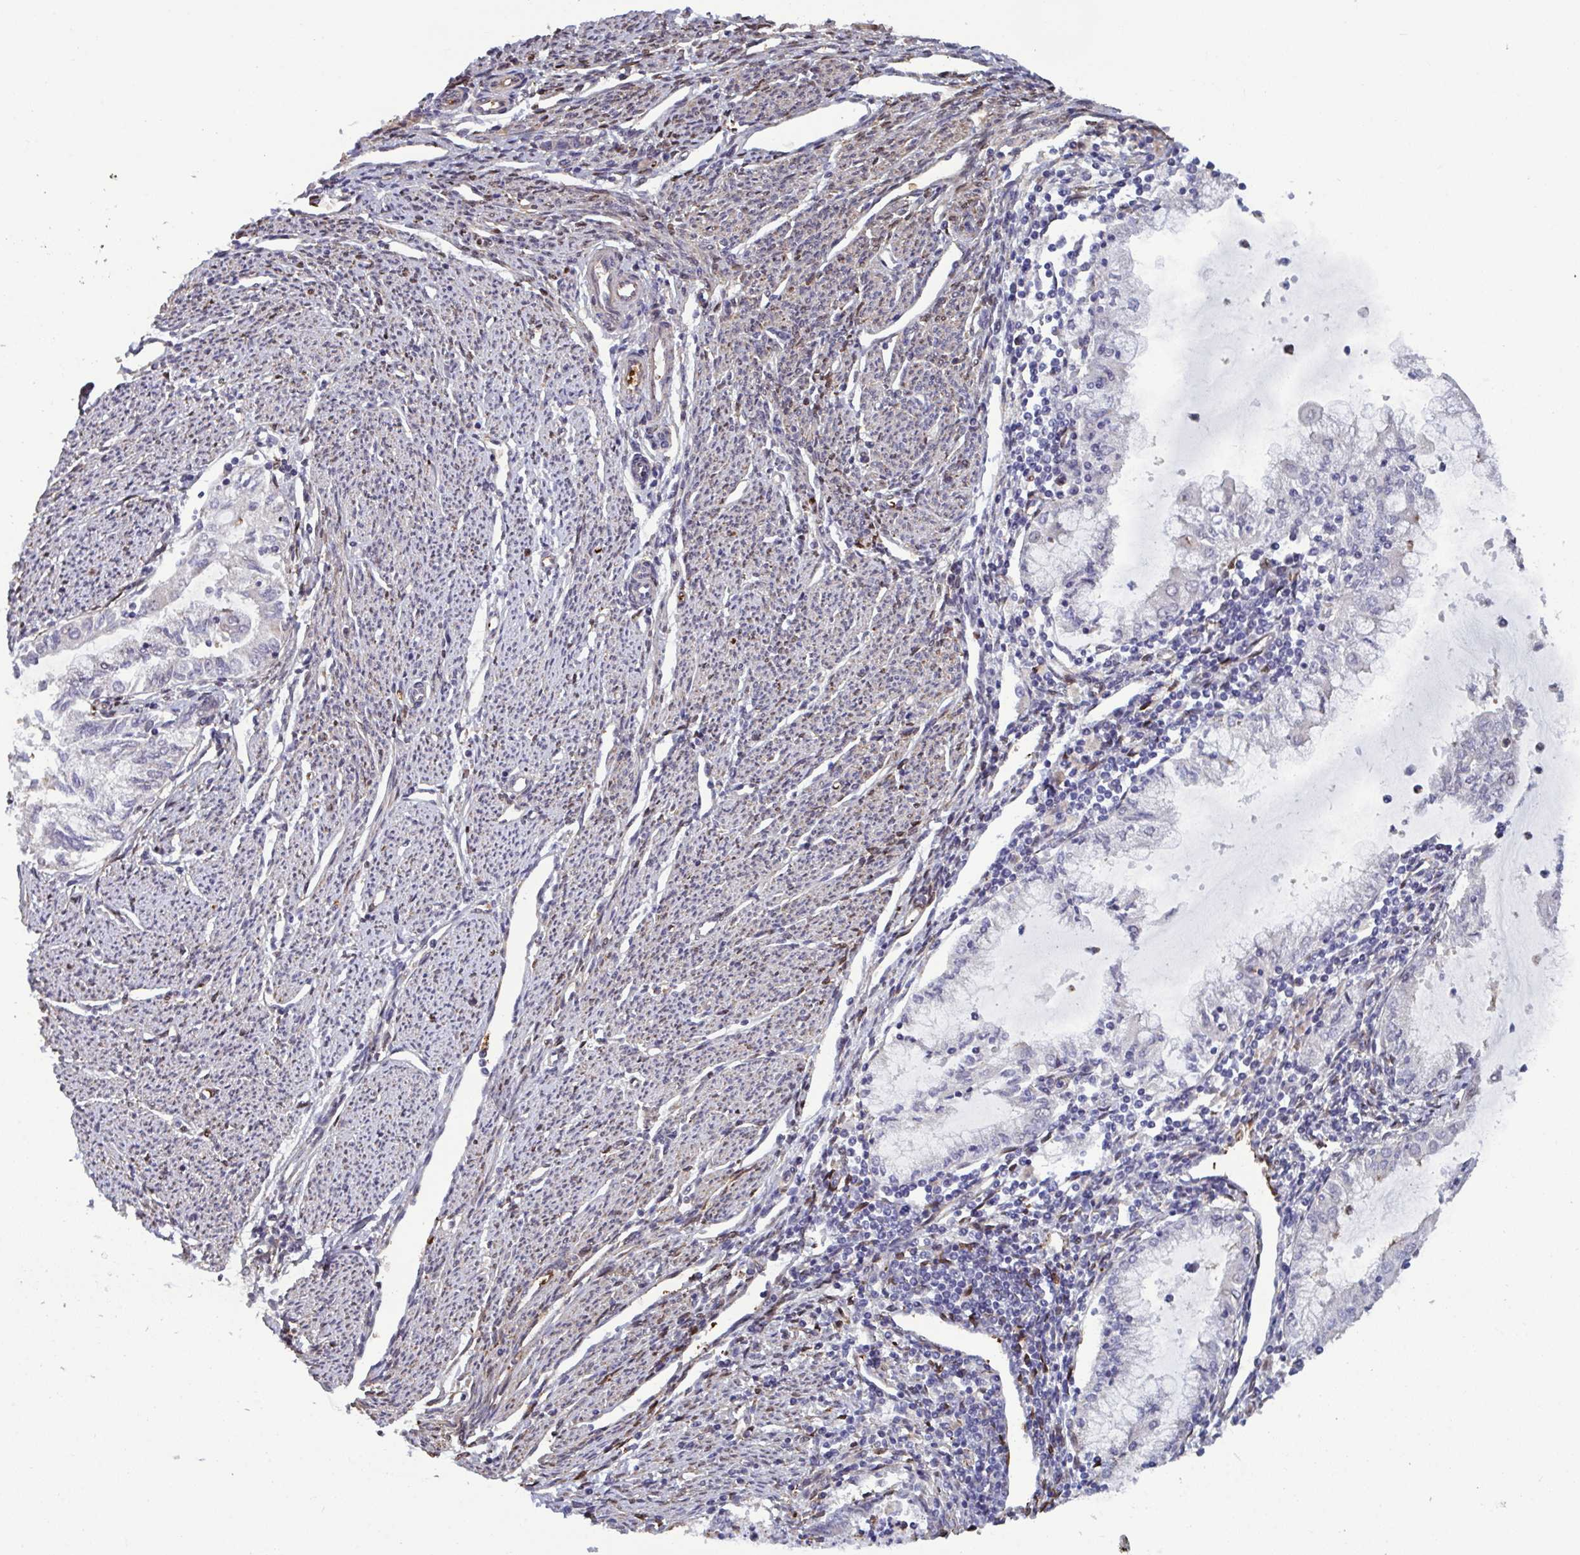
{"staining": {"intensity": "negative", "quantity": "none", "location": "none"}, "tissue": "endometrial cancer", "cell_type": "Tumor cells", "image_type": "cancer", "snomed": [{"axis": "morphology", "description": "Adenocarcinoma, NOS"}, {"axis": "topography", "description": "Endometrium"}], "caption": "High magnification brightfield microscopy of endometrial cancer stained with DAB (brown) and counterstained with hematoxylin (blue): tumor cells show no significant positivity. Brightfield microscopy of IHC stained with DAB (3,3'-diaminobenzidine) (brown) and hematoxylin (blue), captured at high magnification.", "gene": "PELI2", "patient": {"sex": "female", "age": 79}}